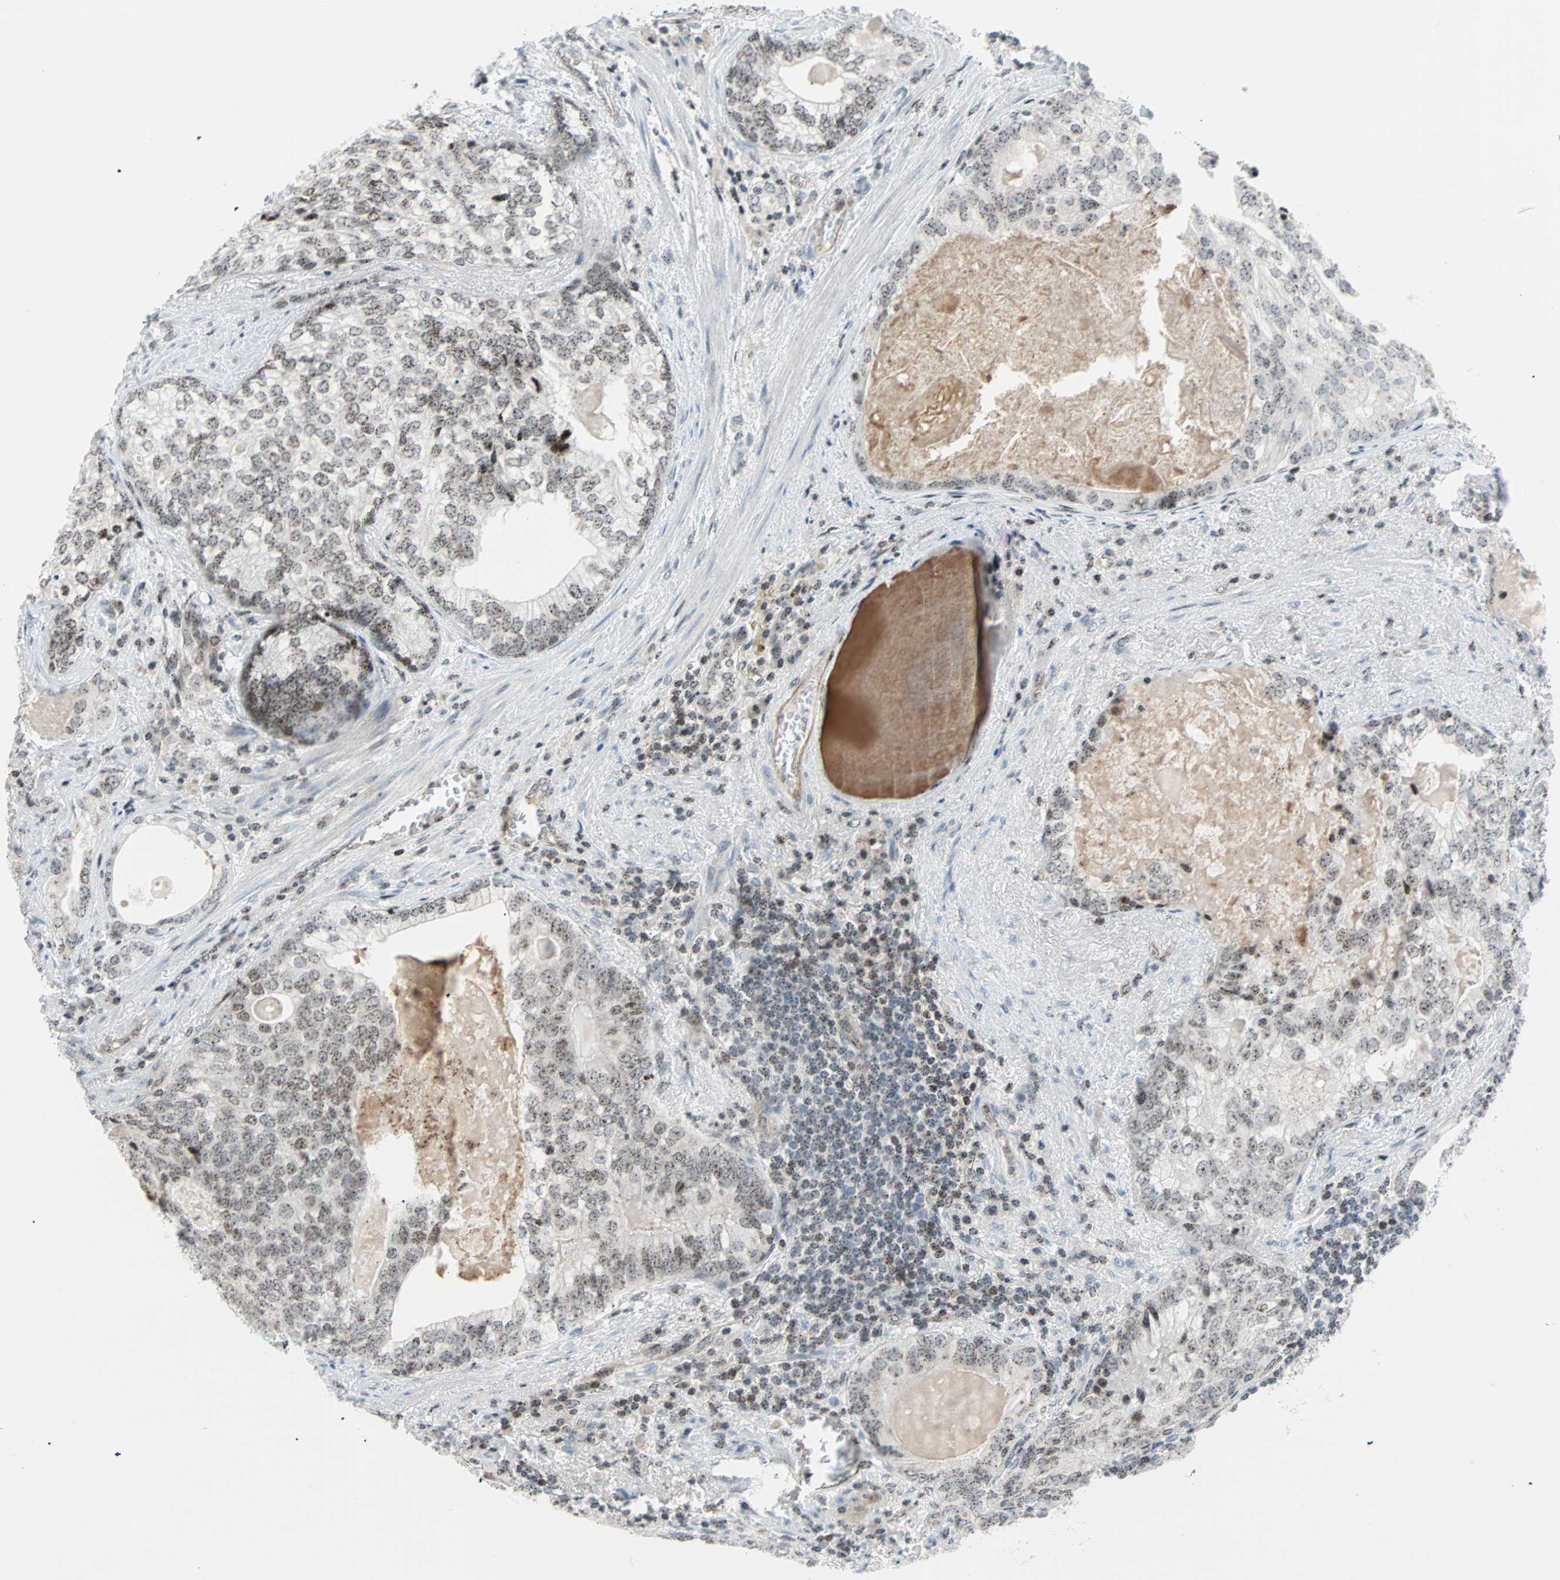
{"staining": {"intensity": "weak", "quantity": "25%-75%", "location": "nuclear"}, "tissue": "prostate cancer", "cell_type": "Tumor cells", "image_type": "cancer", "snomed": [{"axis": "morphology", "description": "Adenocarcinoma, High grade"}, {"axis": "topography", "description": "Prostate"}], "caption": "Immunohistochemistry (IHC) (DAB (3,3'-diaminobenzidine)) staining of prostate adenocarcinoma (high-grade) exhibits weak nuclear protein expression in about 25%-75% of tumor cells.", "gene": "CENPA", "patient": {"sex": "male", "age": 66}}